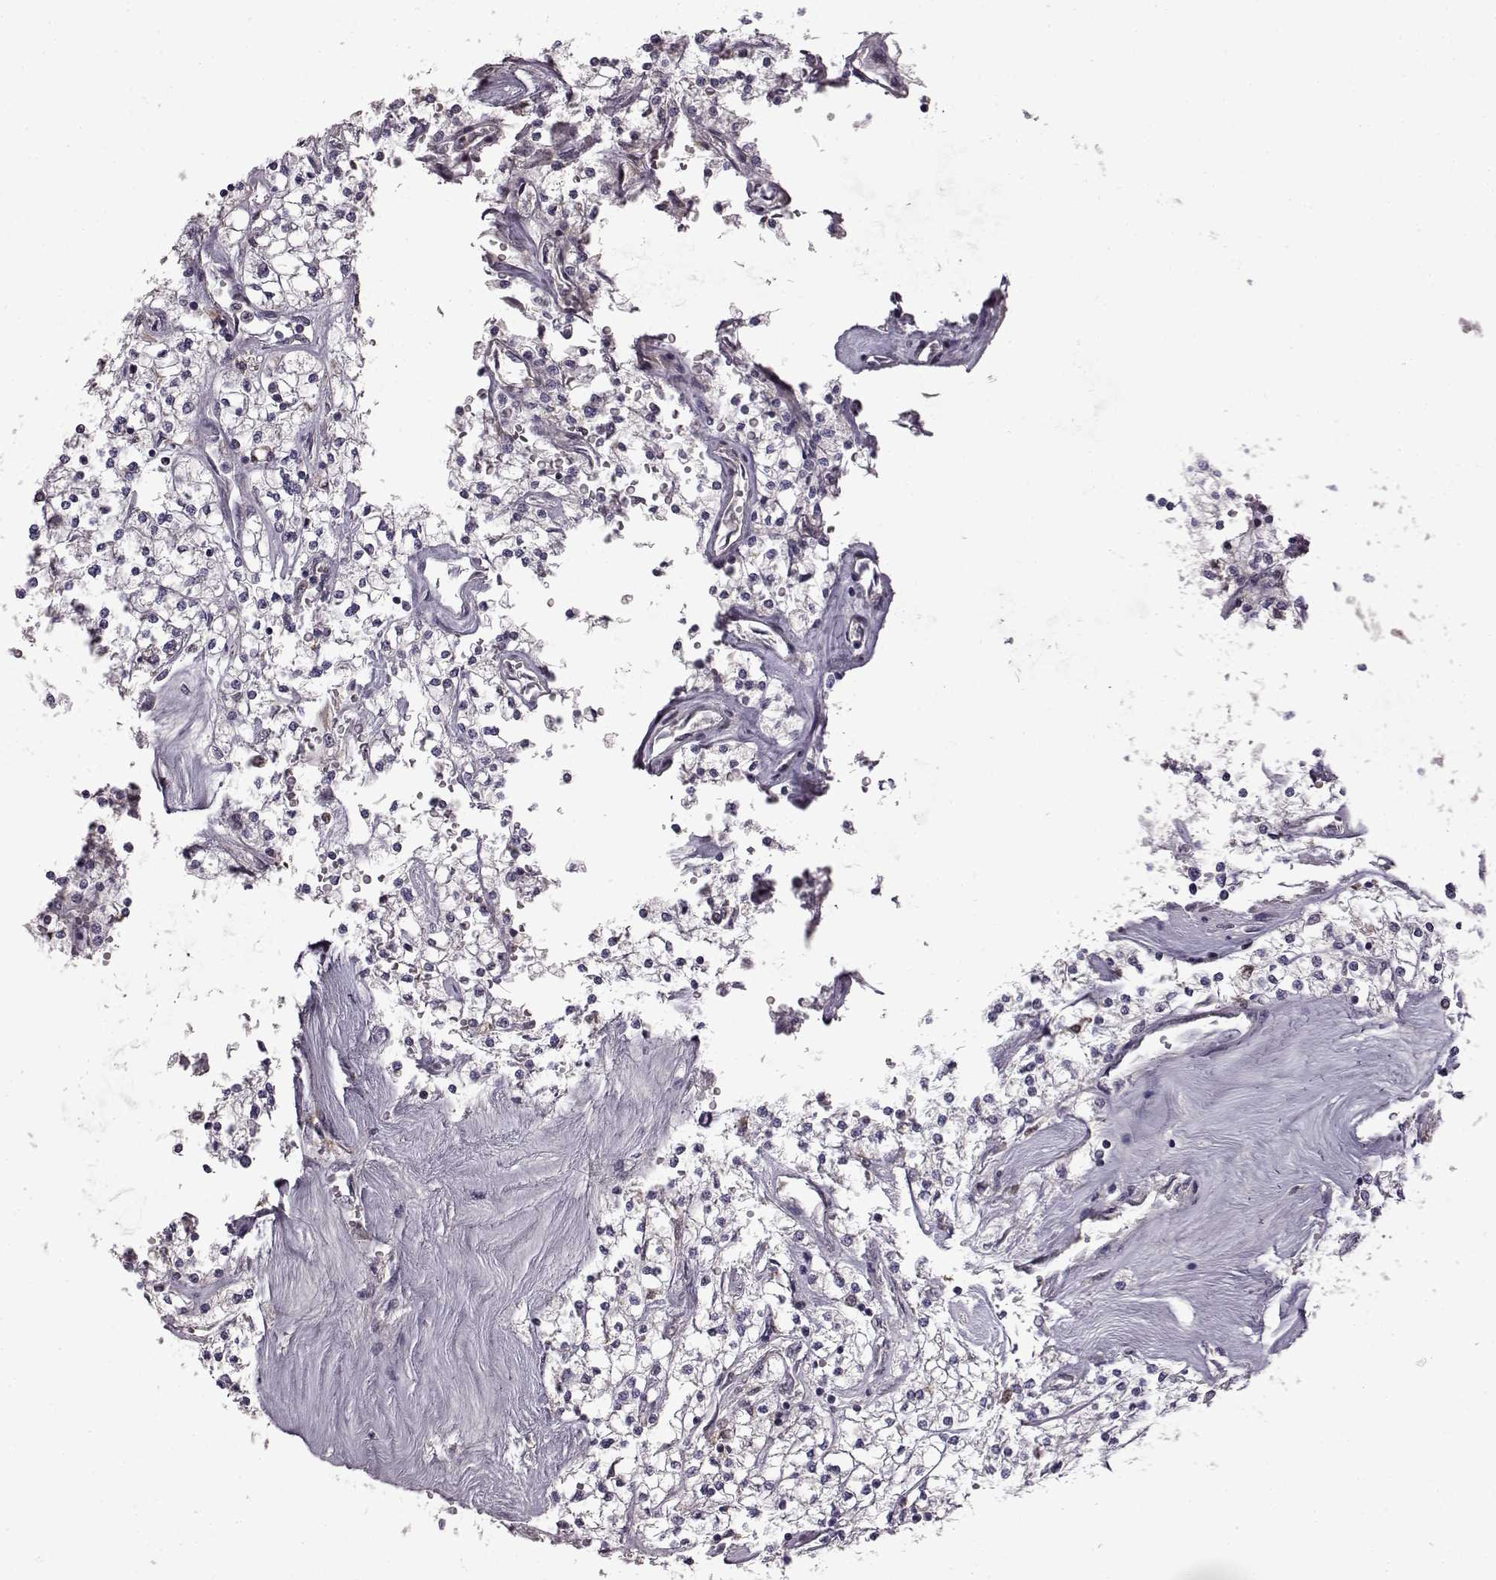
{"staining": {"intensity": "negative", "quantity": "none", "location": "none"}, "tissue": "renal cancer", "cell_type": "Tumor cells", "image_type": "cancer", "snomed": [{"axis": "morphology", "description": "Adenocarcinoma, NOS"}, {"axis": "topography", "description": "Kidney"}], "caption": "The micrograph shows no staining of tumor cells in adenocarcinoma (renal).", "gene": "B3GNT6", "patient": {"sex": "male", "age": 80}}